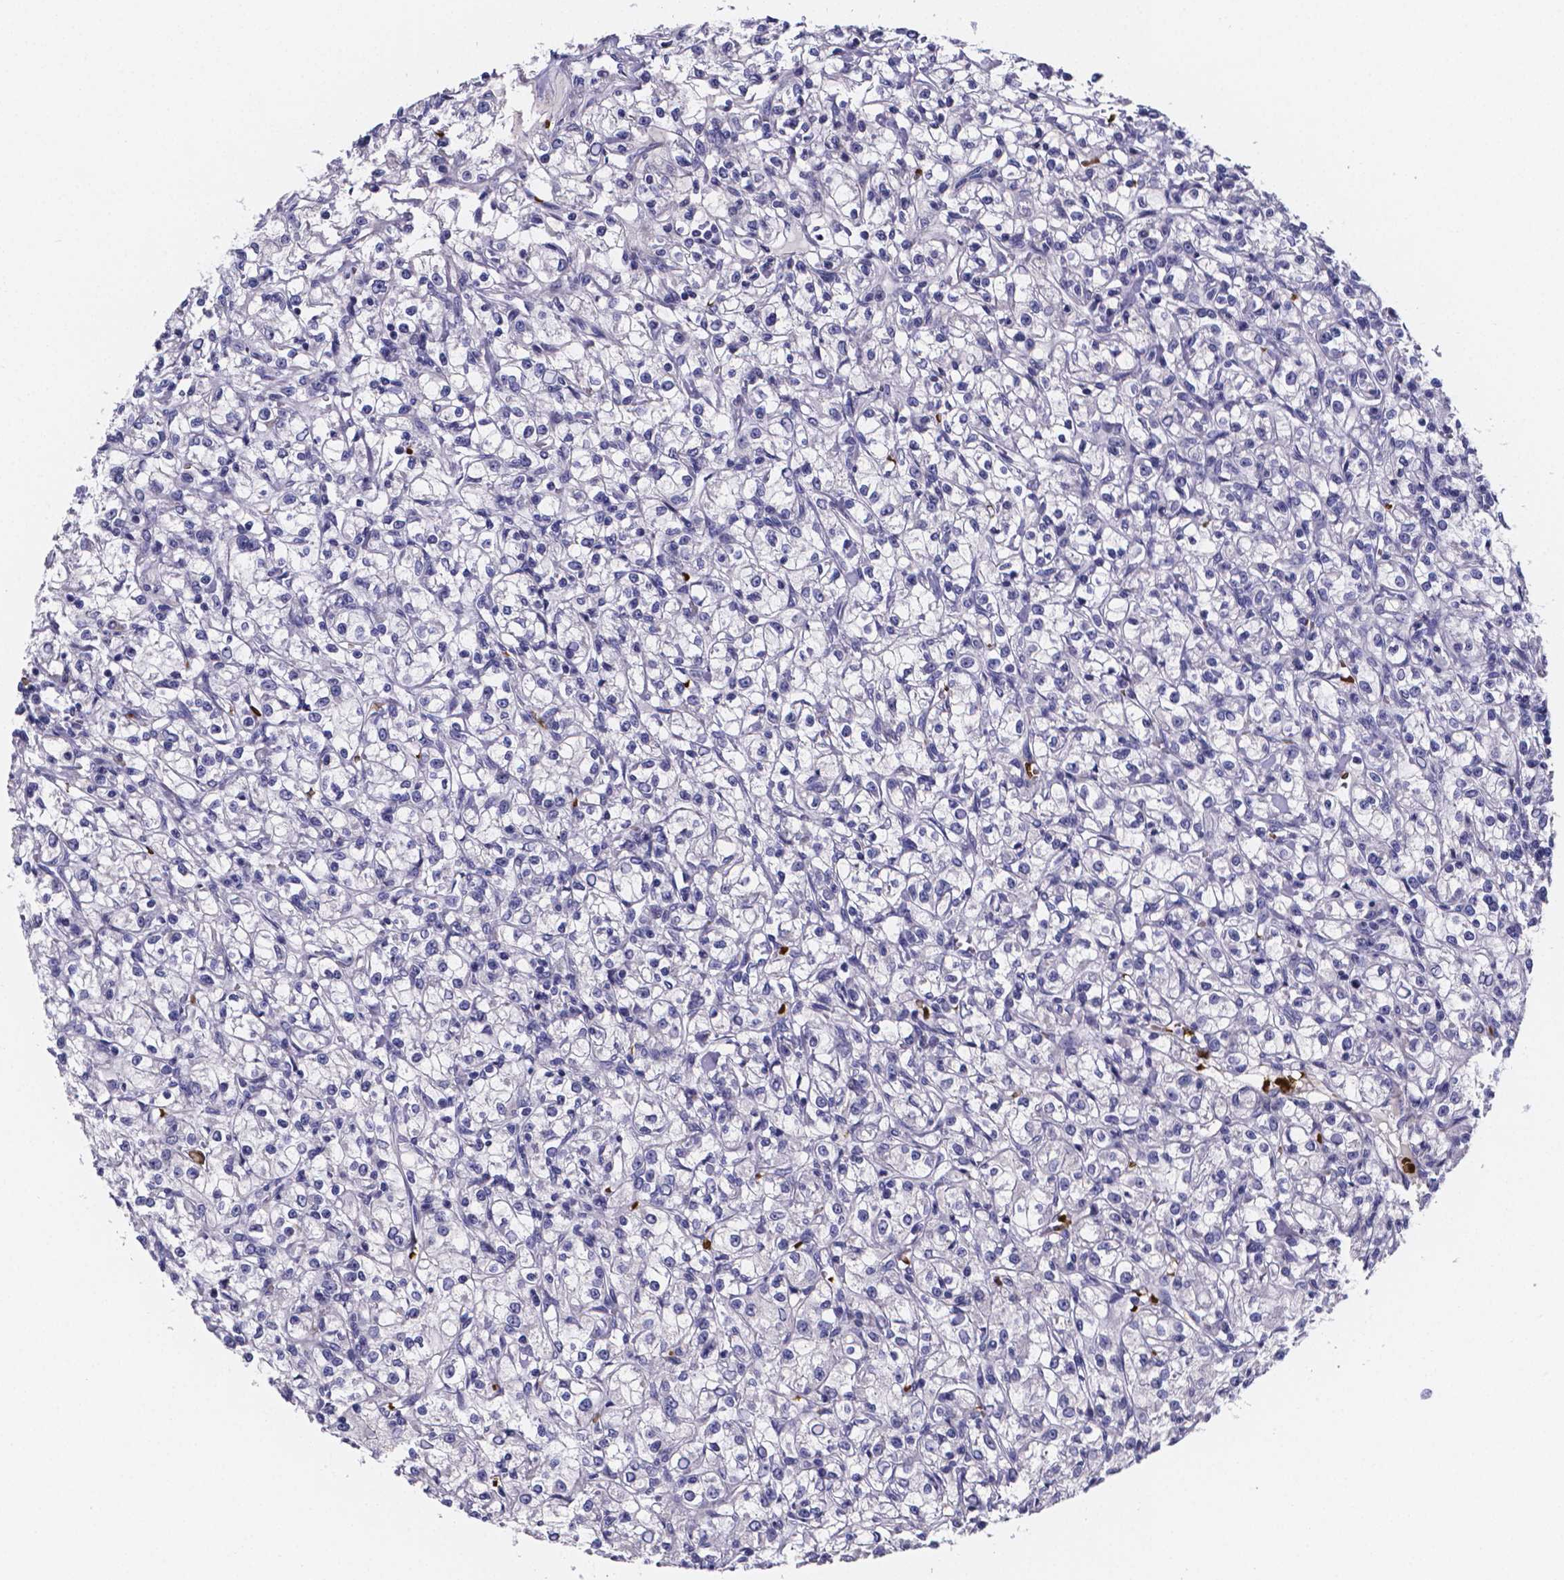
{"staining": {"intensity": "negative", "quantity": "none", "location": "none"}, "tissue": "renal cancer", "cell_type": "Tumor cells", "image_type": "cancer", "snomed": [{"axis": "morphology", "description": "Adenocarcinoma, NOS"}, {"axis": "topography", "description": "Kidney"}], "caption": "Immunohistochemical staining of renal cancer exhibits no significant staining in tumor cells.", "gene": "GABRA3", "patient": {"sex": "female", "age": 59}}